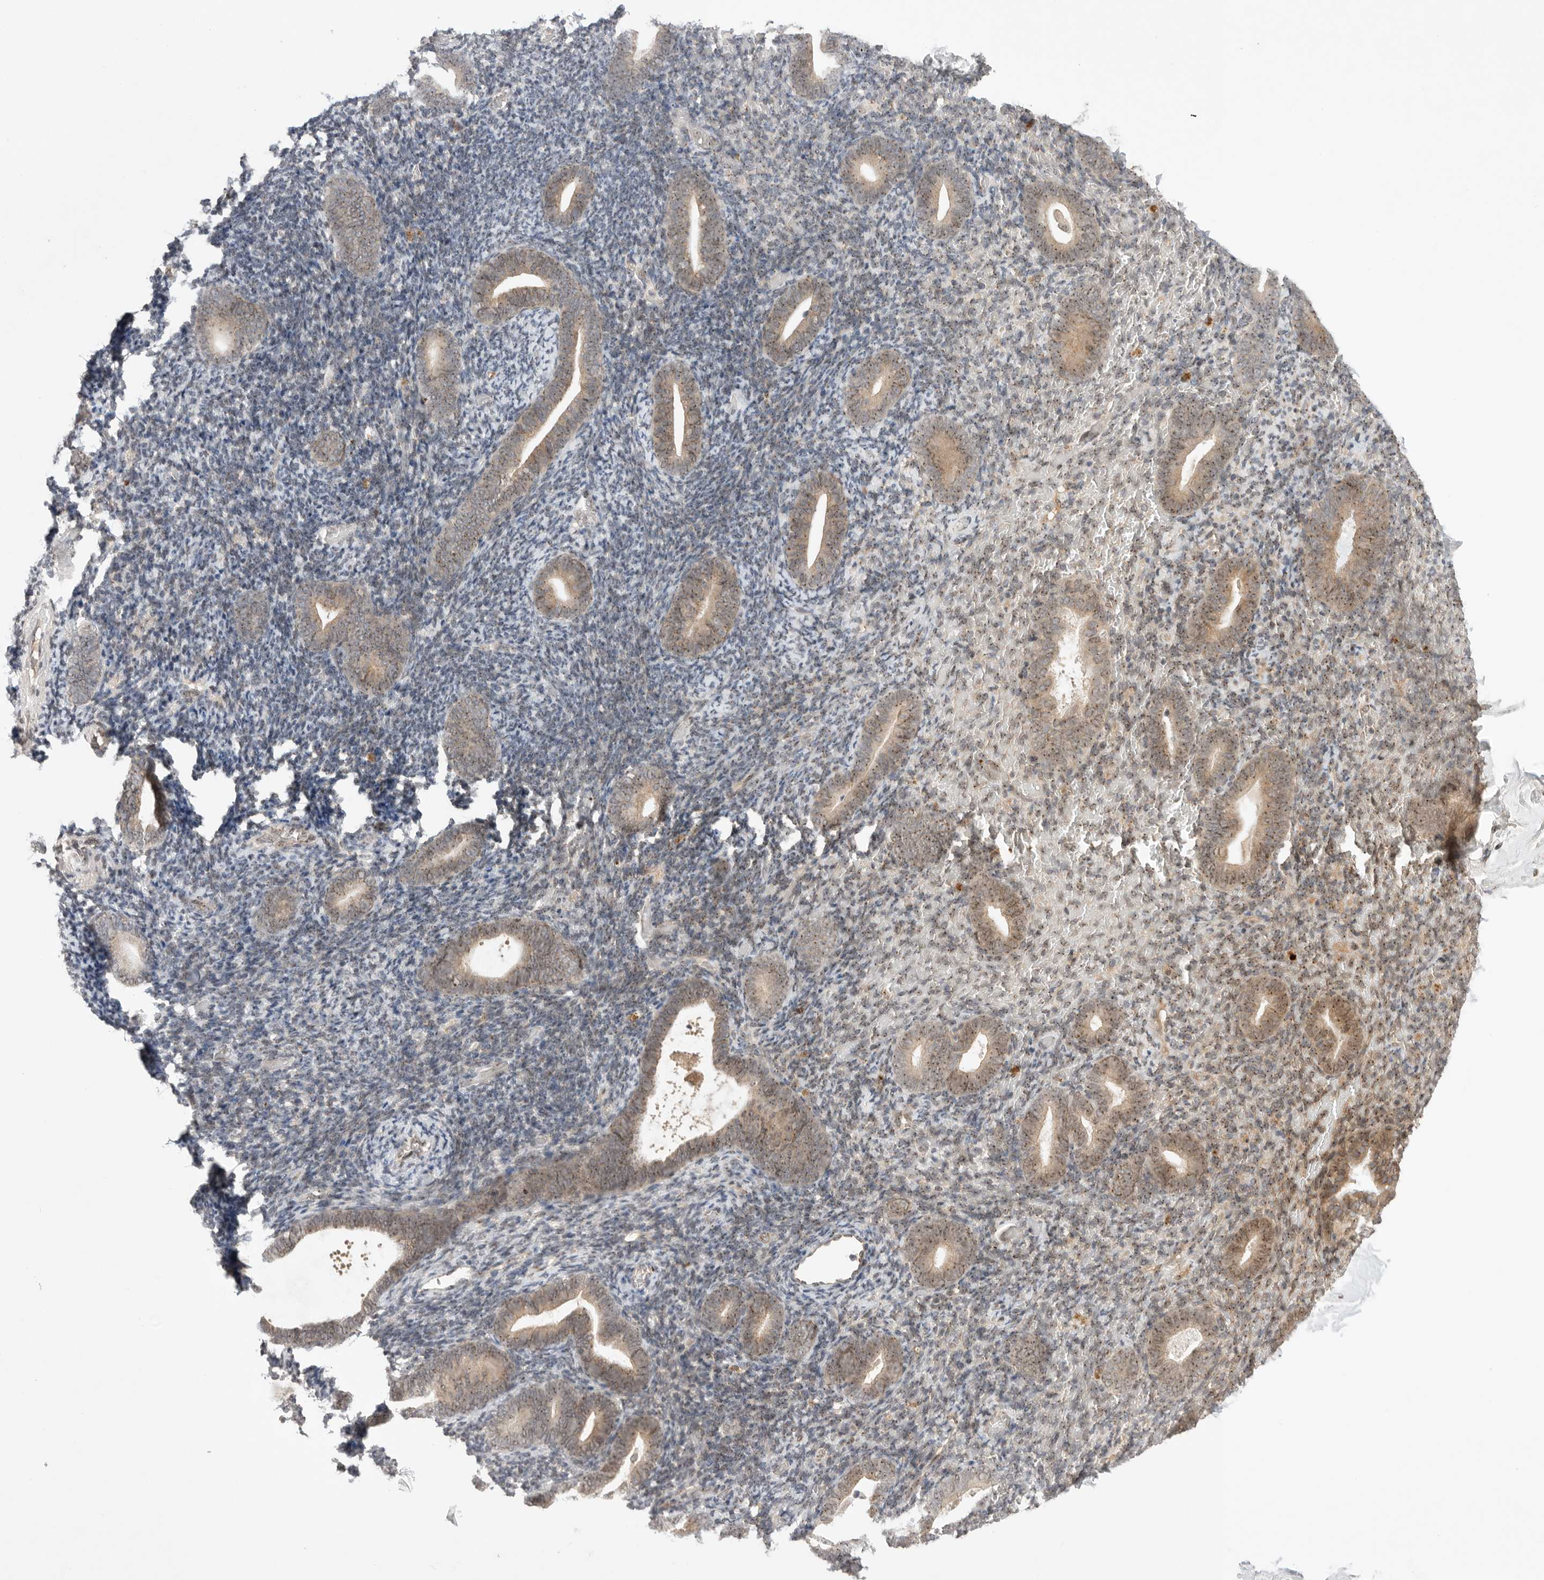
{"staining": {"intensity": "negative", "quantity": "none", "location": "none"}, "tissue": "endometrium", "cell_type": "Cells in endometrial stroma", "image_type": "normal", "snomed": [{"axis": "morphology", "description": "Normal tissue, NOS"}, {"axis": "topography", "description": "Endometrium"}], "caption": "A photomicrograph of endometrium stained for a protein demonstrates no brown staining in cells in endometrial stroma.", "gene": "LEMD3", "patient": {"sex": "female", "age": 51}}